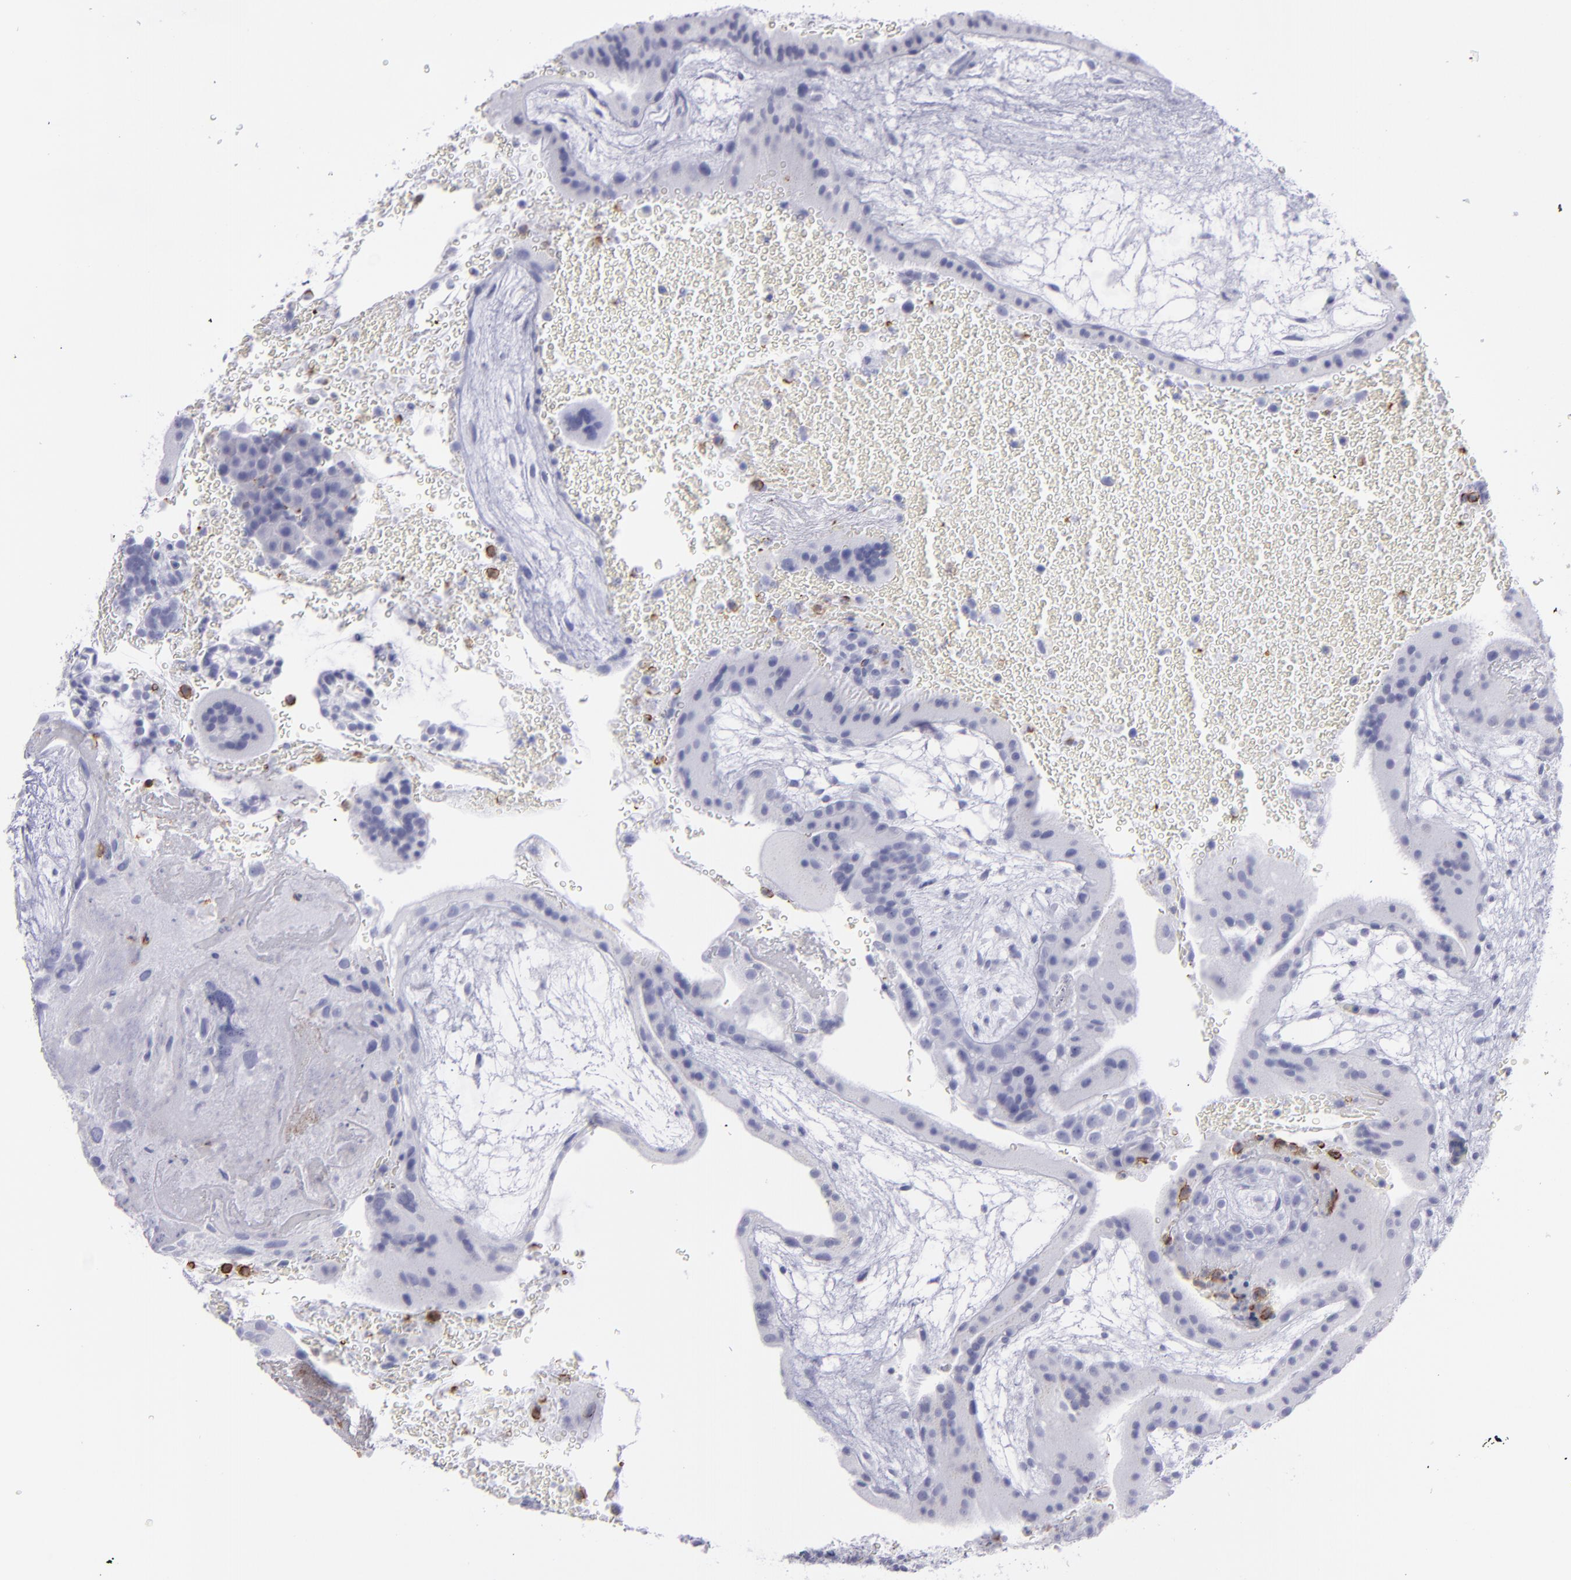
{"staining": {"intensity": "negative", "quantity": "none", "location": "none"}, "tissue": "placenta", "cell_type": "Decidual cells", "image_type": "normal", "snomed": [{"axis": "morphology", "description": "Normal tissue, NOS"}, {"axis": "topography", "description": "Placenta"}], "caption": "Immunohistochemical staining of normal human placenta demonstrates no significant positivity in decidual cells.", "gene": "SELPLG", "patient": {"sex": "female", "age": 19}}